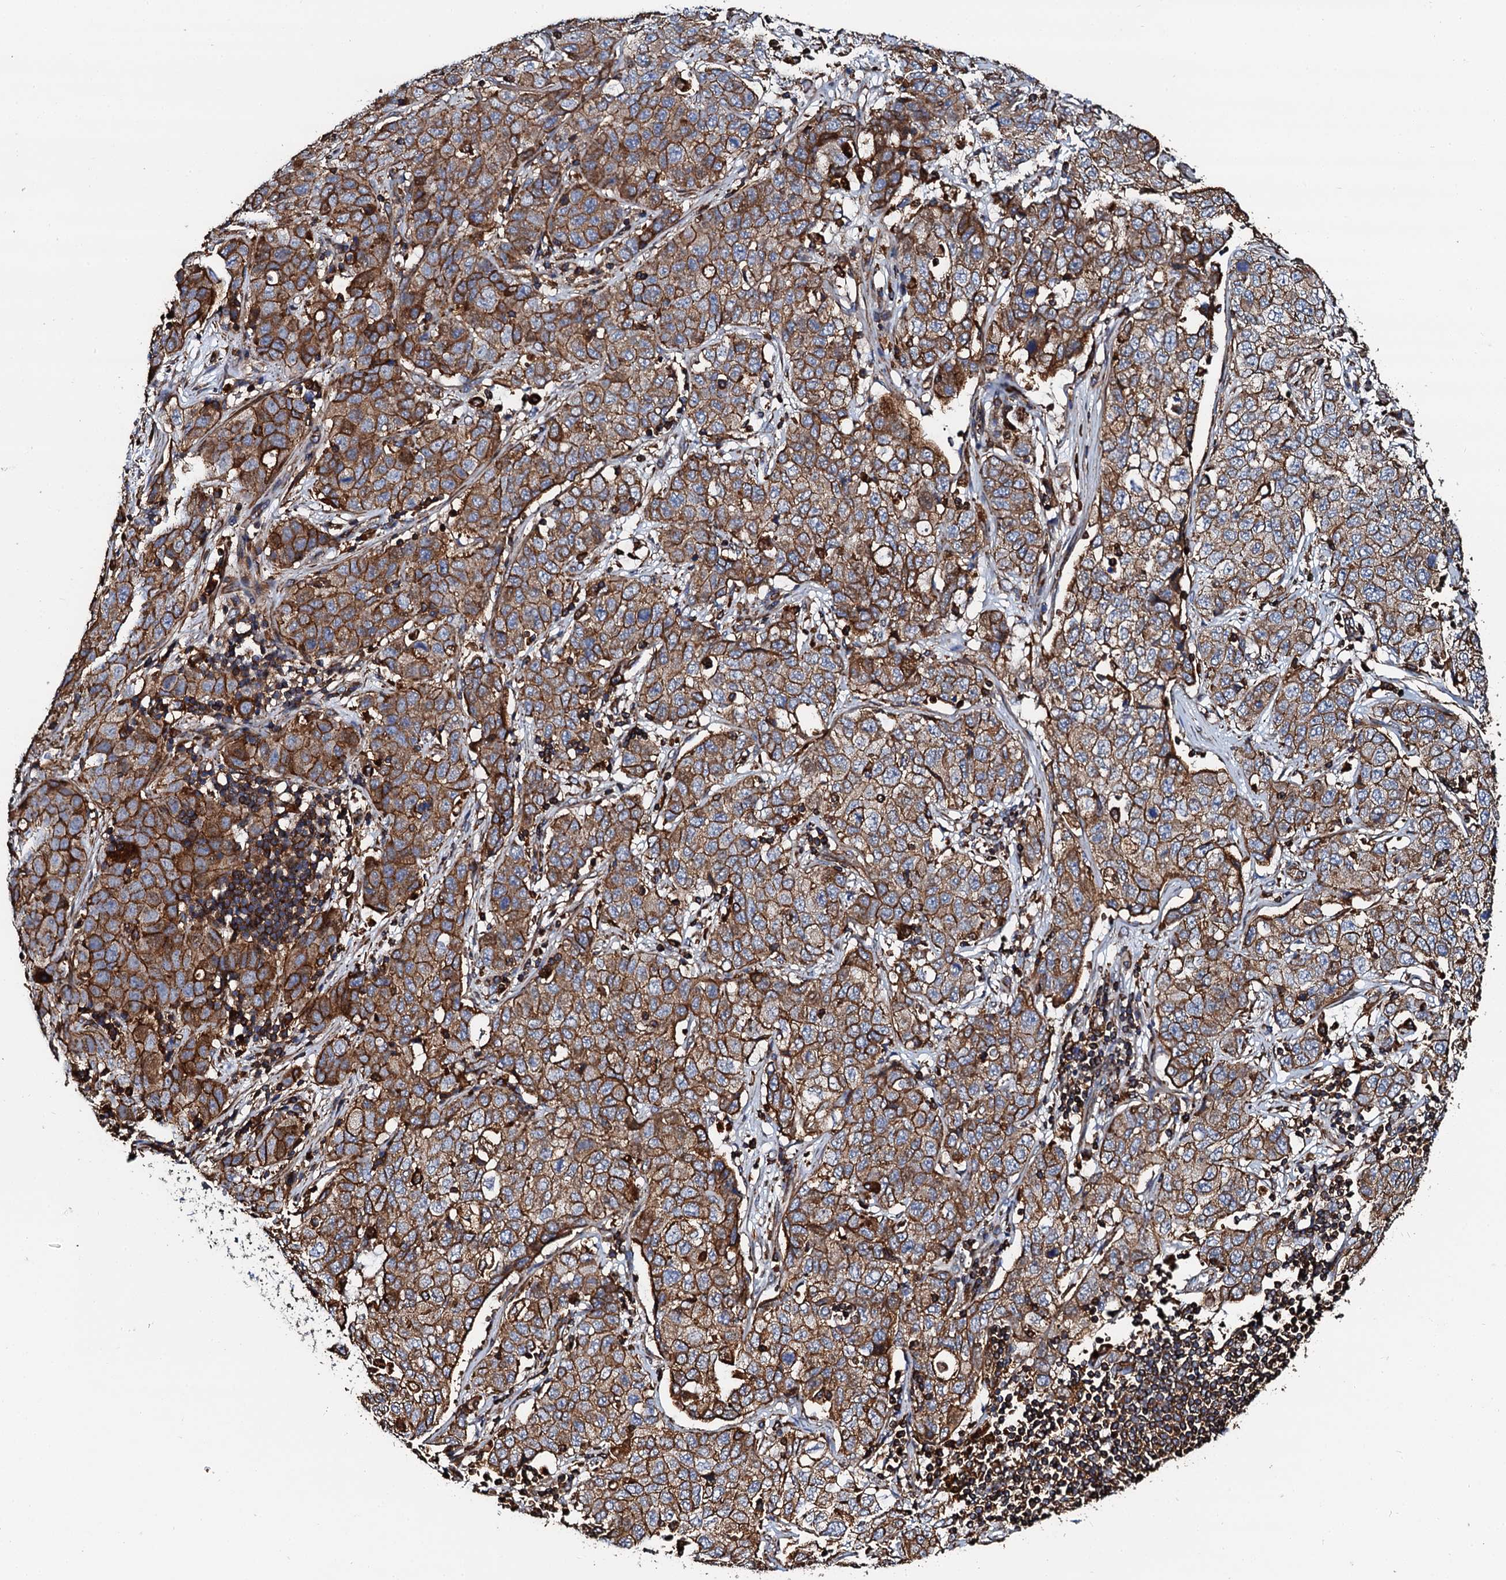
{"staining": {"intensity": "moderate", "quantity": ">75%", "location": "cytoplasmic/membranous"}, "tissue": "stomach cancer", "cell_type": "Tumor cells", "image_type": "cancer", "snomed": [{"axis": "morphology", "description": "Normal tissue, NOS"}, {"axis": "morphology", "description": "Adenocarcinoma, NOS"}, {"axis": "topography", "description": "Lymph node"}, {"axis": "topography", "description": "Stomach"}], "caption": "The image displays a brown stain indicating the presence of a protein in the cytoplasmic/membranous of tumor cells in stomach cancer.", "gene": "INTS10", "patient": {"sex": "male", "age": 48}}